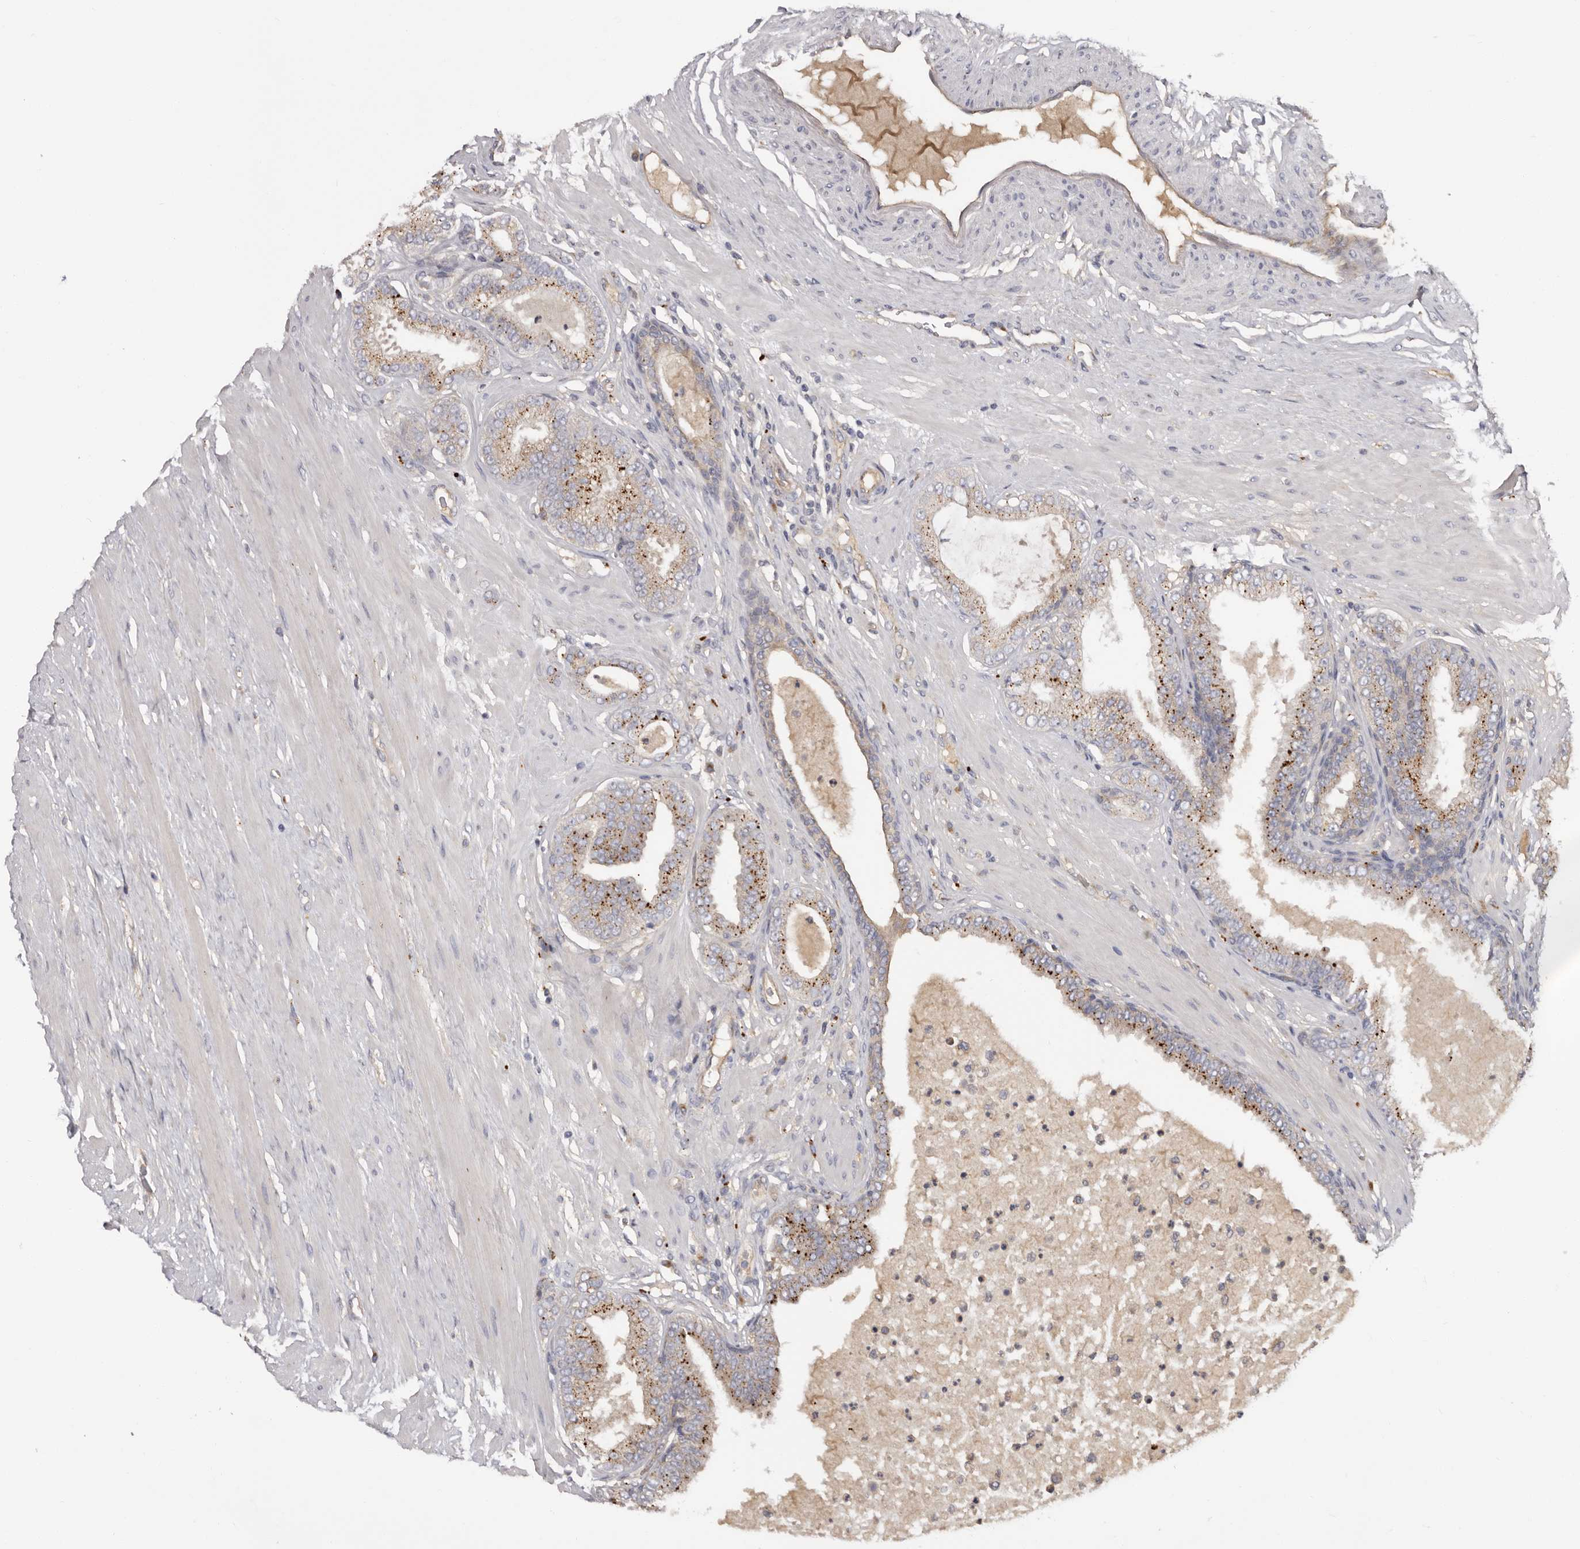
{"staining": {"intensity": "moderate", "quantity": "25%-75%", "location": "cytoplasmic/membranous"}, "tissue": "prostate cancer", "cell_type": "Tumor cells", "image_type": "cancer", "snomed": [{"axis": "morphology", "description": "Adenocarcinoma, Low grade"}, {"axis": "topography", "description": "Prostate"}], "caption": "Human prostate cancer (adenocarcinoma (low-grade)) stained with a protein marker shows moderate staining in tumor cells.", "gene": "INKA2", "patient": {"sex": "male", "age": 63}}